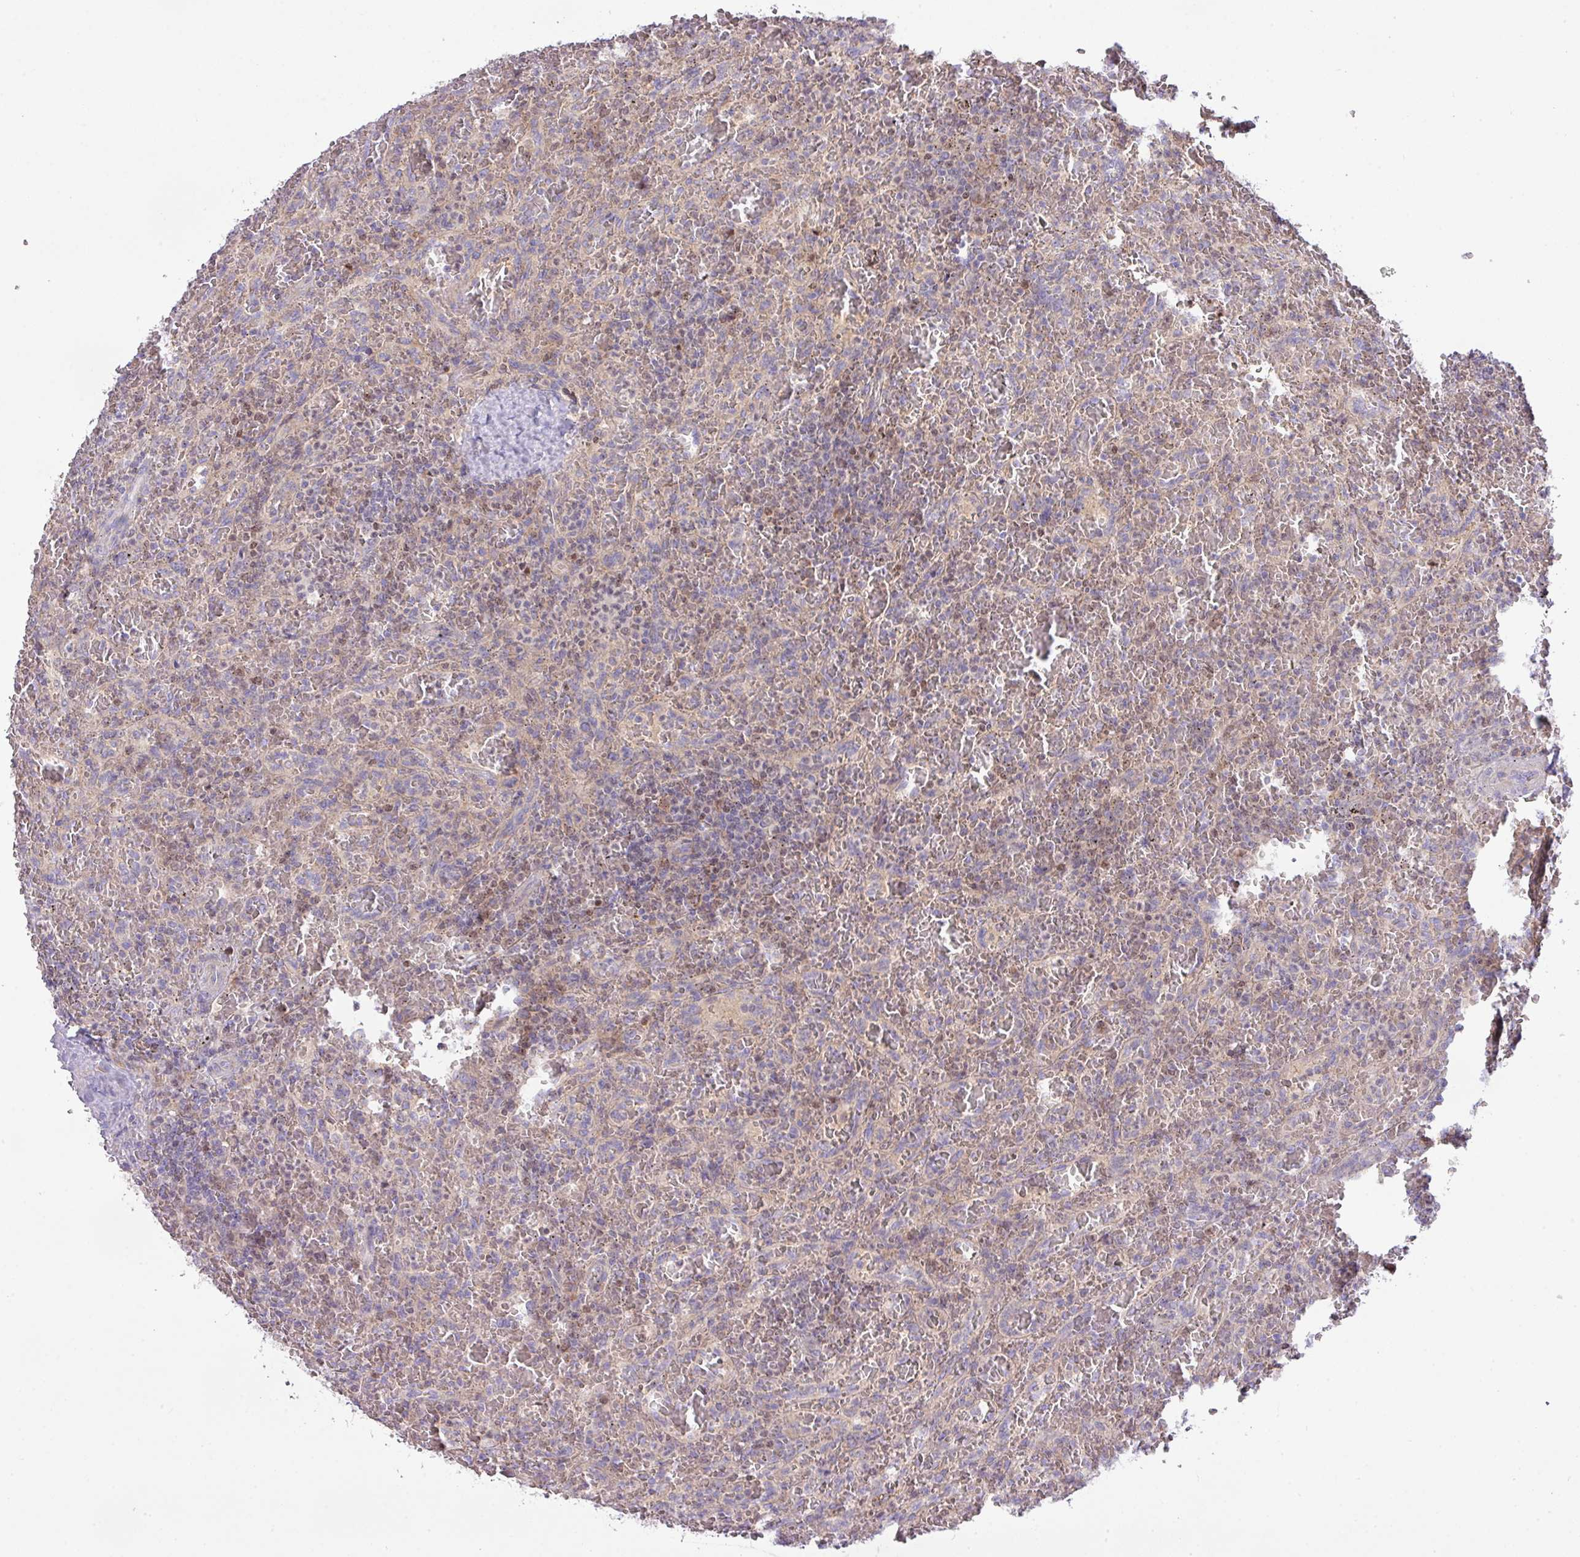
{"staining": {"intensity": "negative", "quantity": "none", "location": "none"}, "tissue": "lymphoma", "cell_type": "Tumor cells", "image_type": "cancer", "snomed": [{"axis": "morphology", "description": "Malignant lymphoma, non-Hodgkin's type, Low grade"}, {"axis": "topography", "description": "Spleen"}], "caption": "DAB immunohistochemical staining of malignant lymphoma, non-Hodgkin's type (low-grade) exhibits no significant staining in tumor cells.", "gene": "ZNF394", "patient": {"sex": "female", "age": 64}}